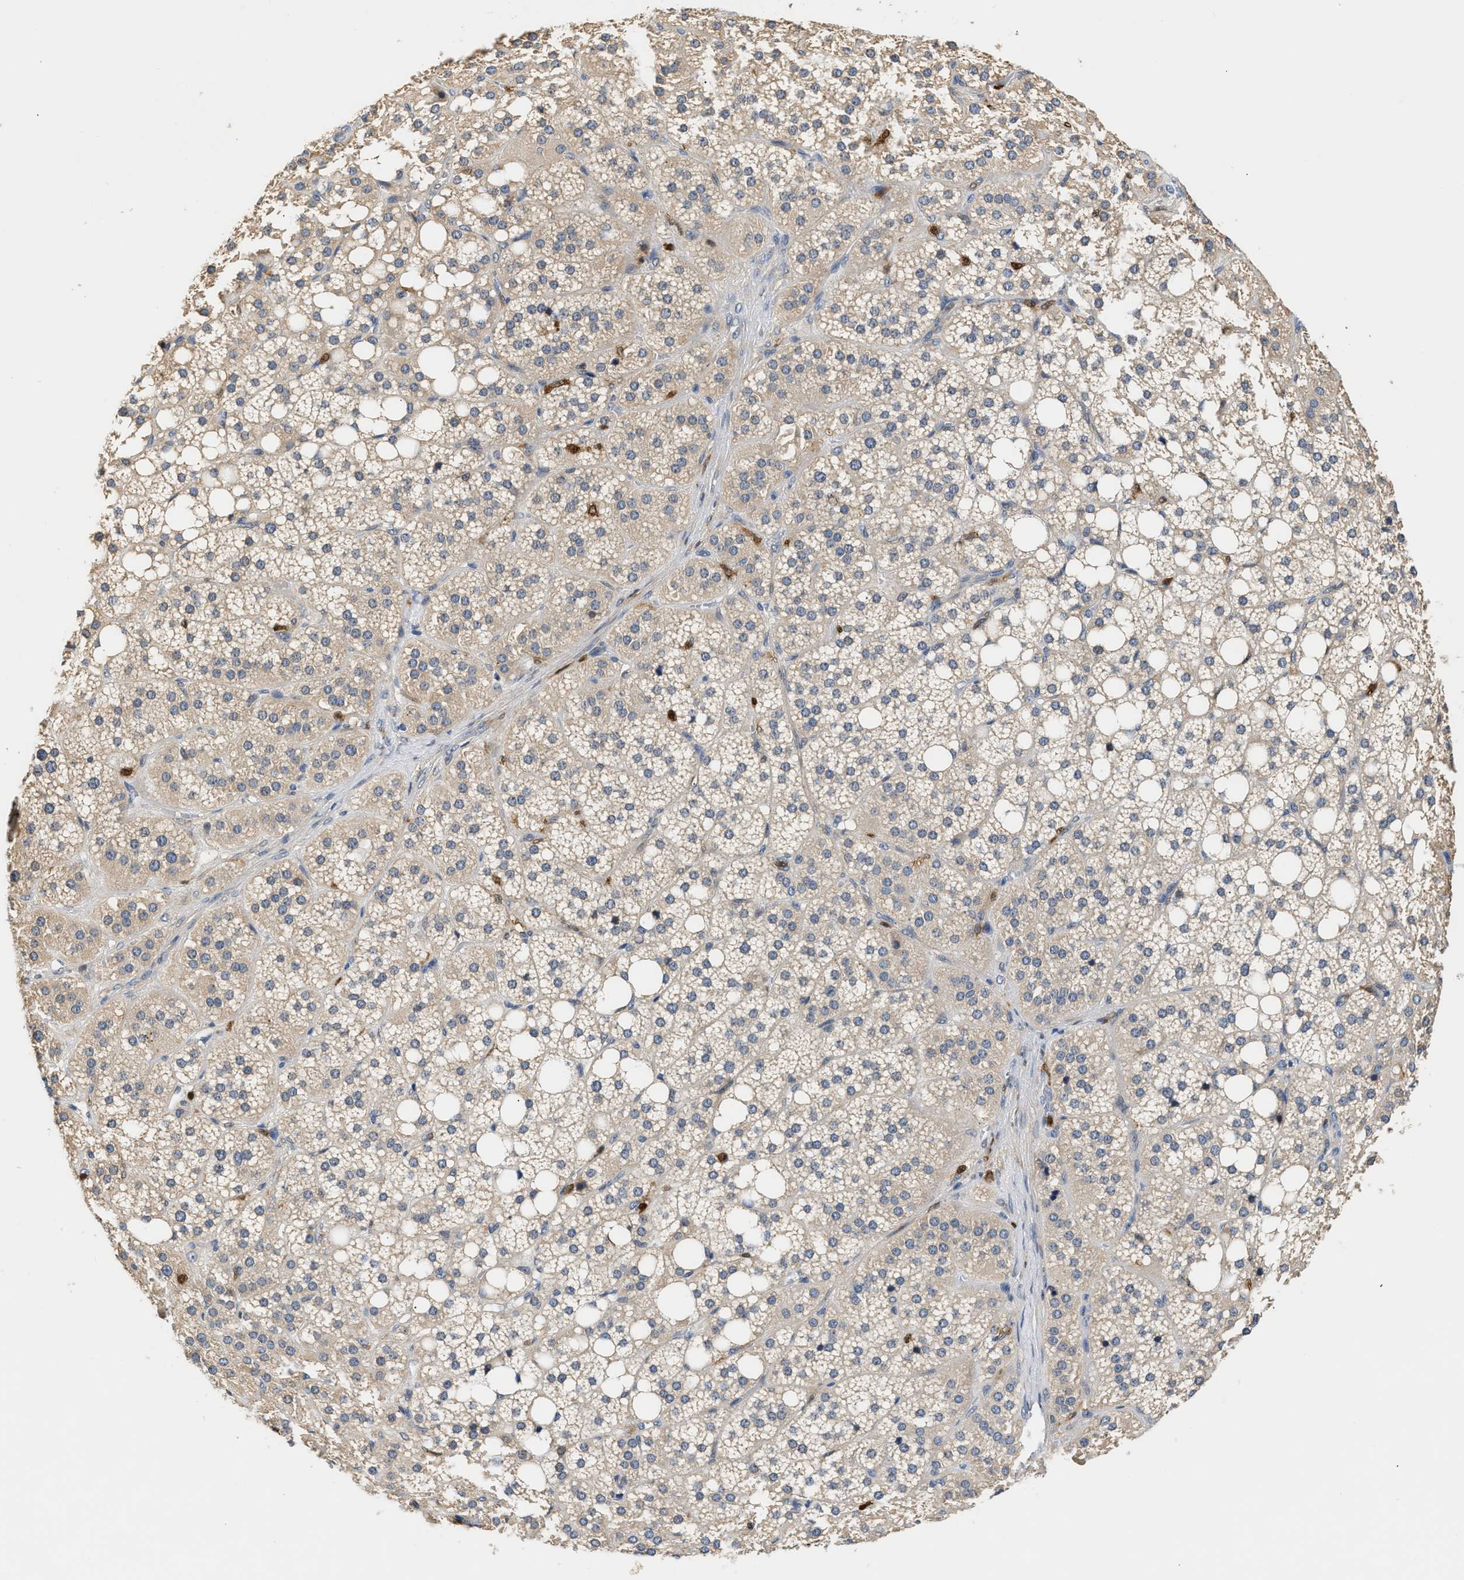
{"staining": {"intensity": "weak", "quantity": "25%-75%", "location": "cytoplasmic/membranous"}, "tissue": "adrenal gland", "cell_type": "Glandular cells", "image_type": "normal", "snomed": [{"axis": "morphology", "description": "Normal tissue, NOS"}, {"axis": "topography", "description": "Adrenal gland"}], "caption": "A histopathology image showing weak cytoplasmic/membranous expression in about 25%-75% of glandular cells in normal adrenal gland, as visualized by brown immunohistochemical staining.", "gene": "SLIT2", "patient": {"sex": "female", "age": 59}}